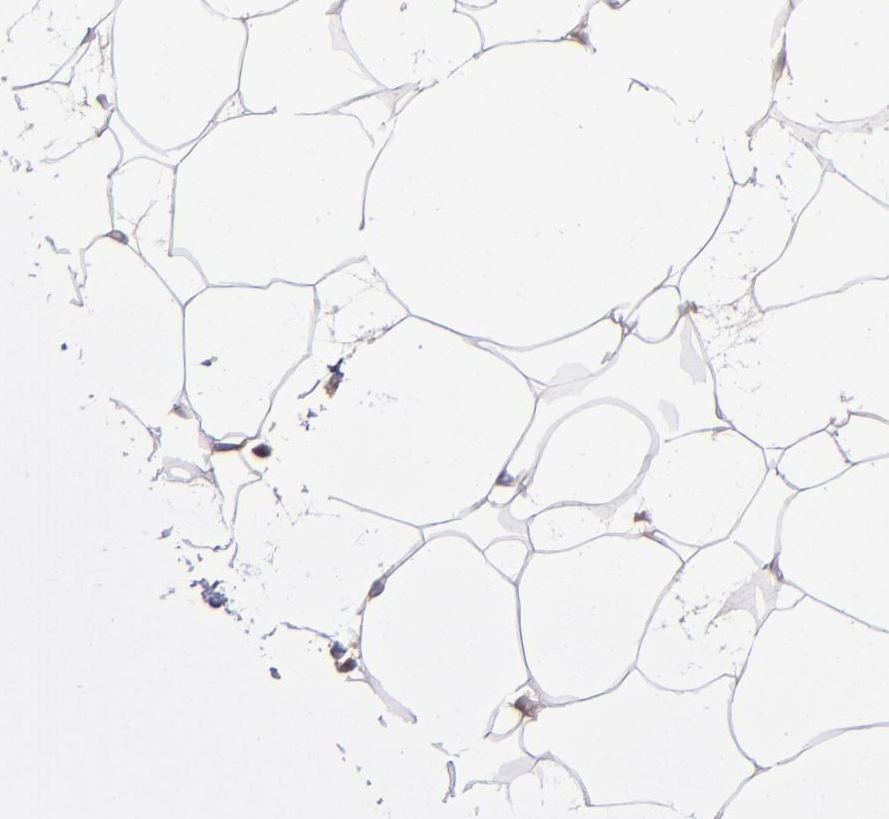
{"staining": {"intensity": "negative", "quantity": "none", "location": "none"}, "tissue": "adipose tissue", "cell_type": "Adipocytes", "image_type": "normal", "snomed": [{"axis": "morphology", "description": "Normal tissue, NOS"}, {"axis": "morphology", "description": "Duct carcinoma"}, {"axis": "topography", "description": "Breast"}, {"axis": "topography", "description": "Adipose tissue"}], "caption": "This is an immunohistochemistry (IHC) image of unremarkable human adipose tissue. There is no positivity in adipocytes.", "gene": "EIF4ENIF1", "patient": {"sex": "female", "age": 37}}